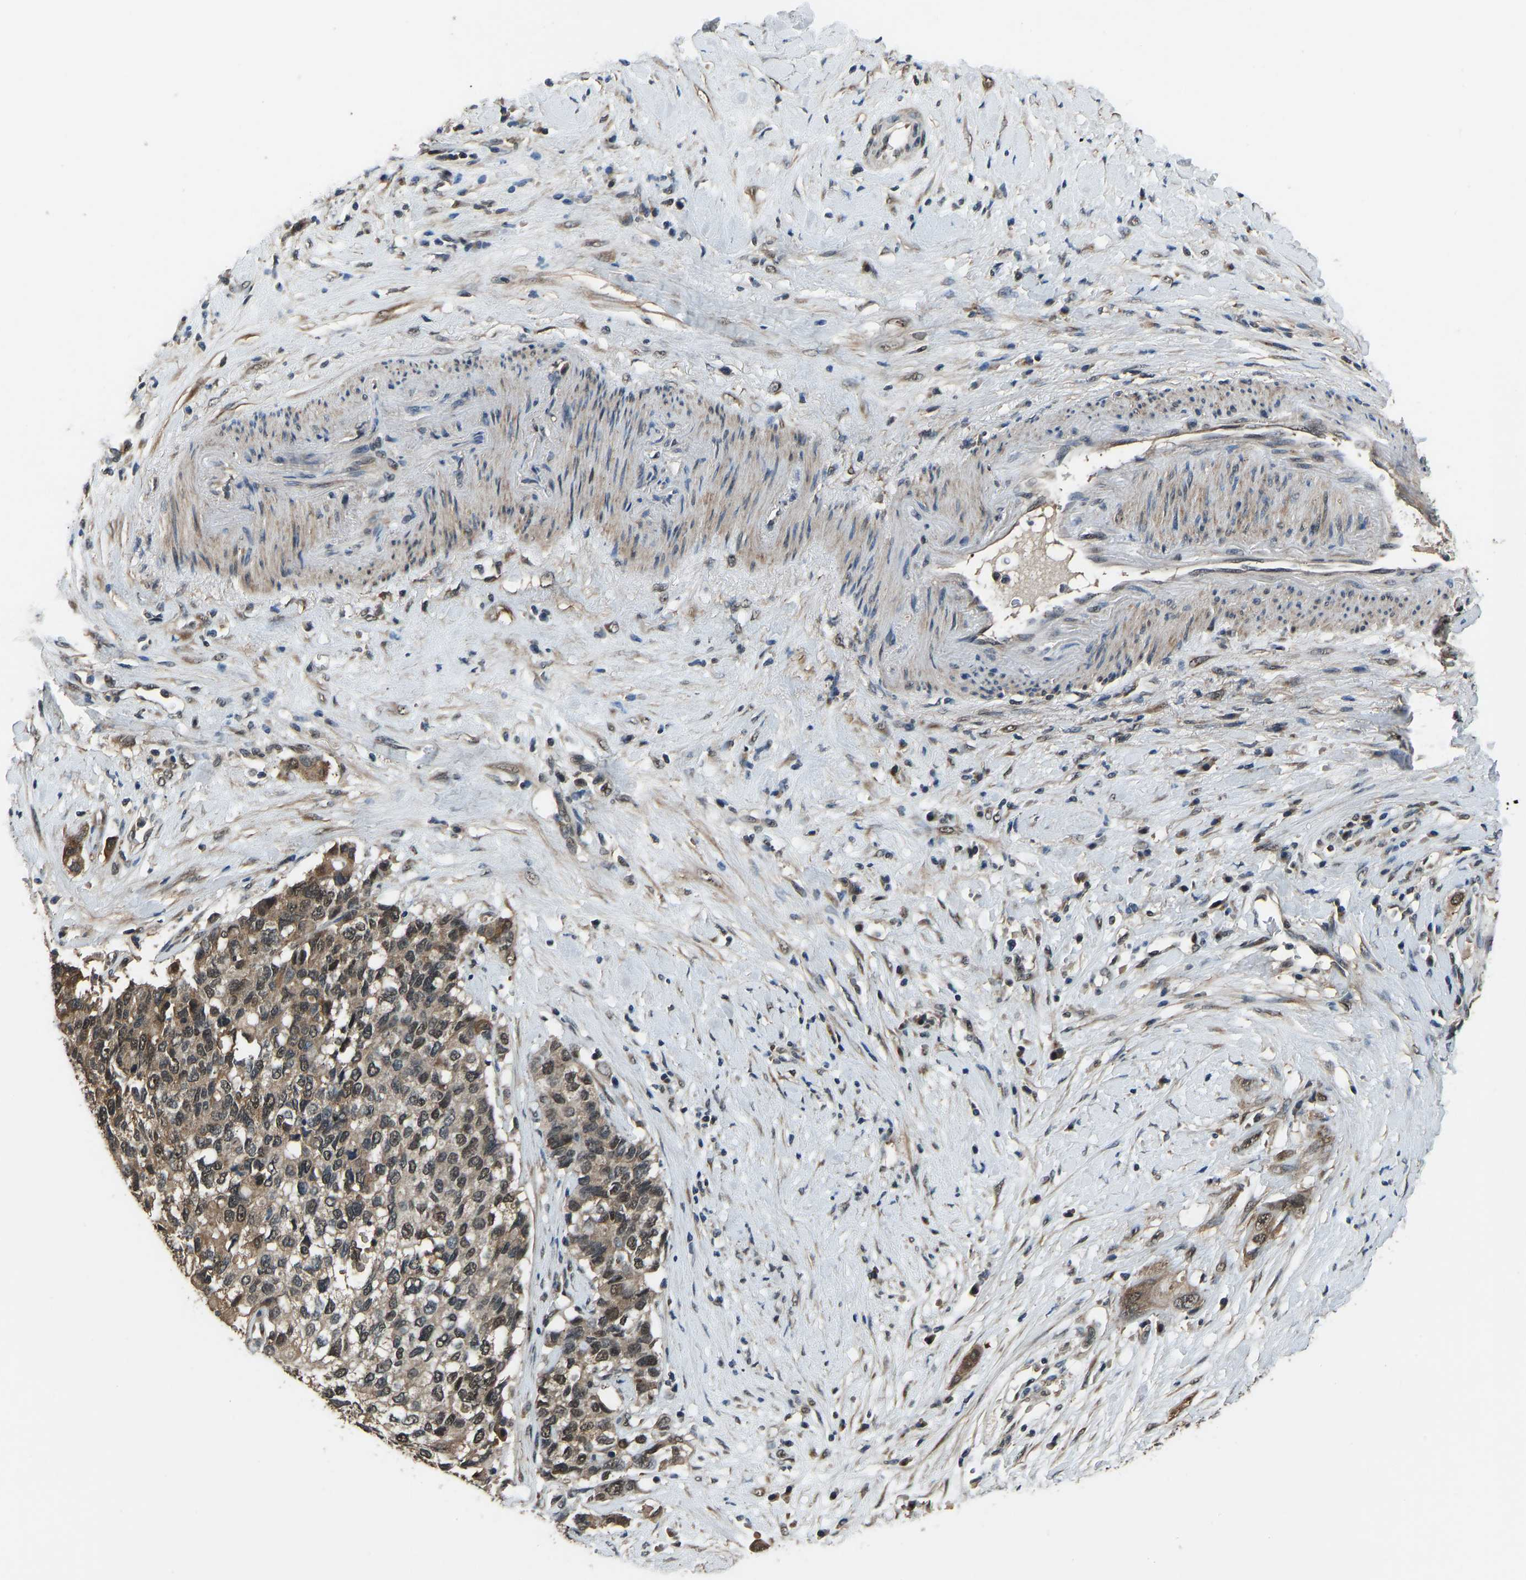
{"staining": {"intensity": "moderate", "quantity": ">75%", "location": "cytoplasmic/membranous,nuclear"}, "tissue": "pancreatic cancer", "cell_type": "Tumor cells", "image_type": "cancer", "snomed": [{"axis": "morphology", "description": "Adenocarcinoma, NOS"}, {"axis": "topography", "description": "Pancreas"}], "caption": "Immunohistochemical staining of human pancreatic adenocarcinoma exhibits medium levels of moderate cytoplasmic/membranous and nuclear positivity in approximately >75% of tumor cells.", "gene": "TOX4", "patient": {"sex": "female", "age": 56}}